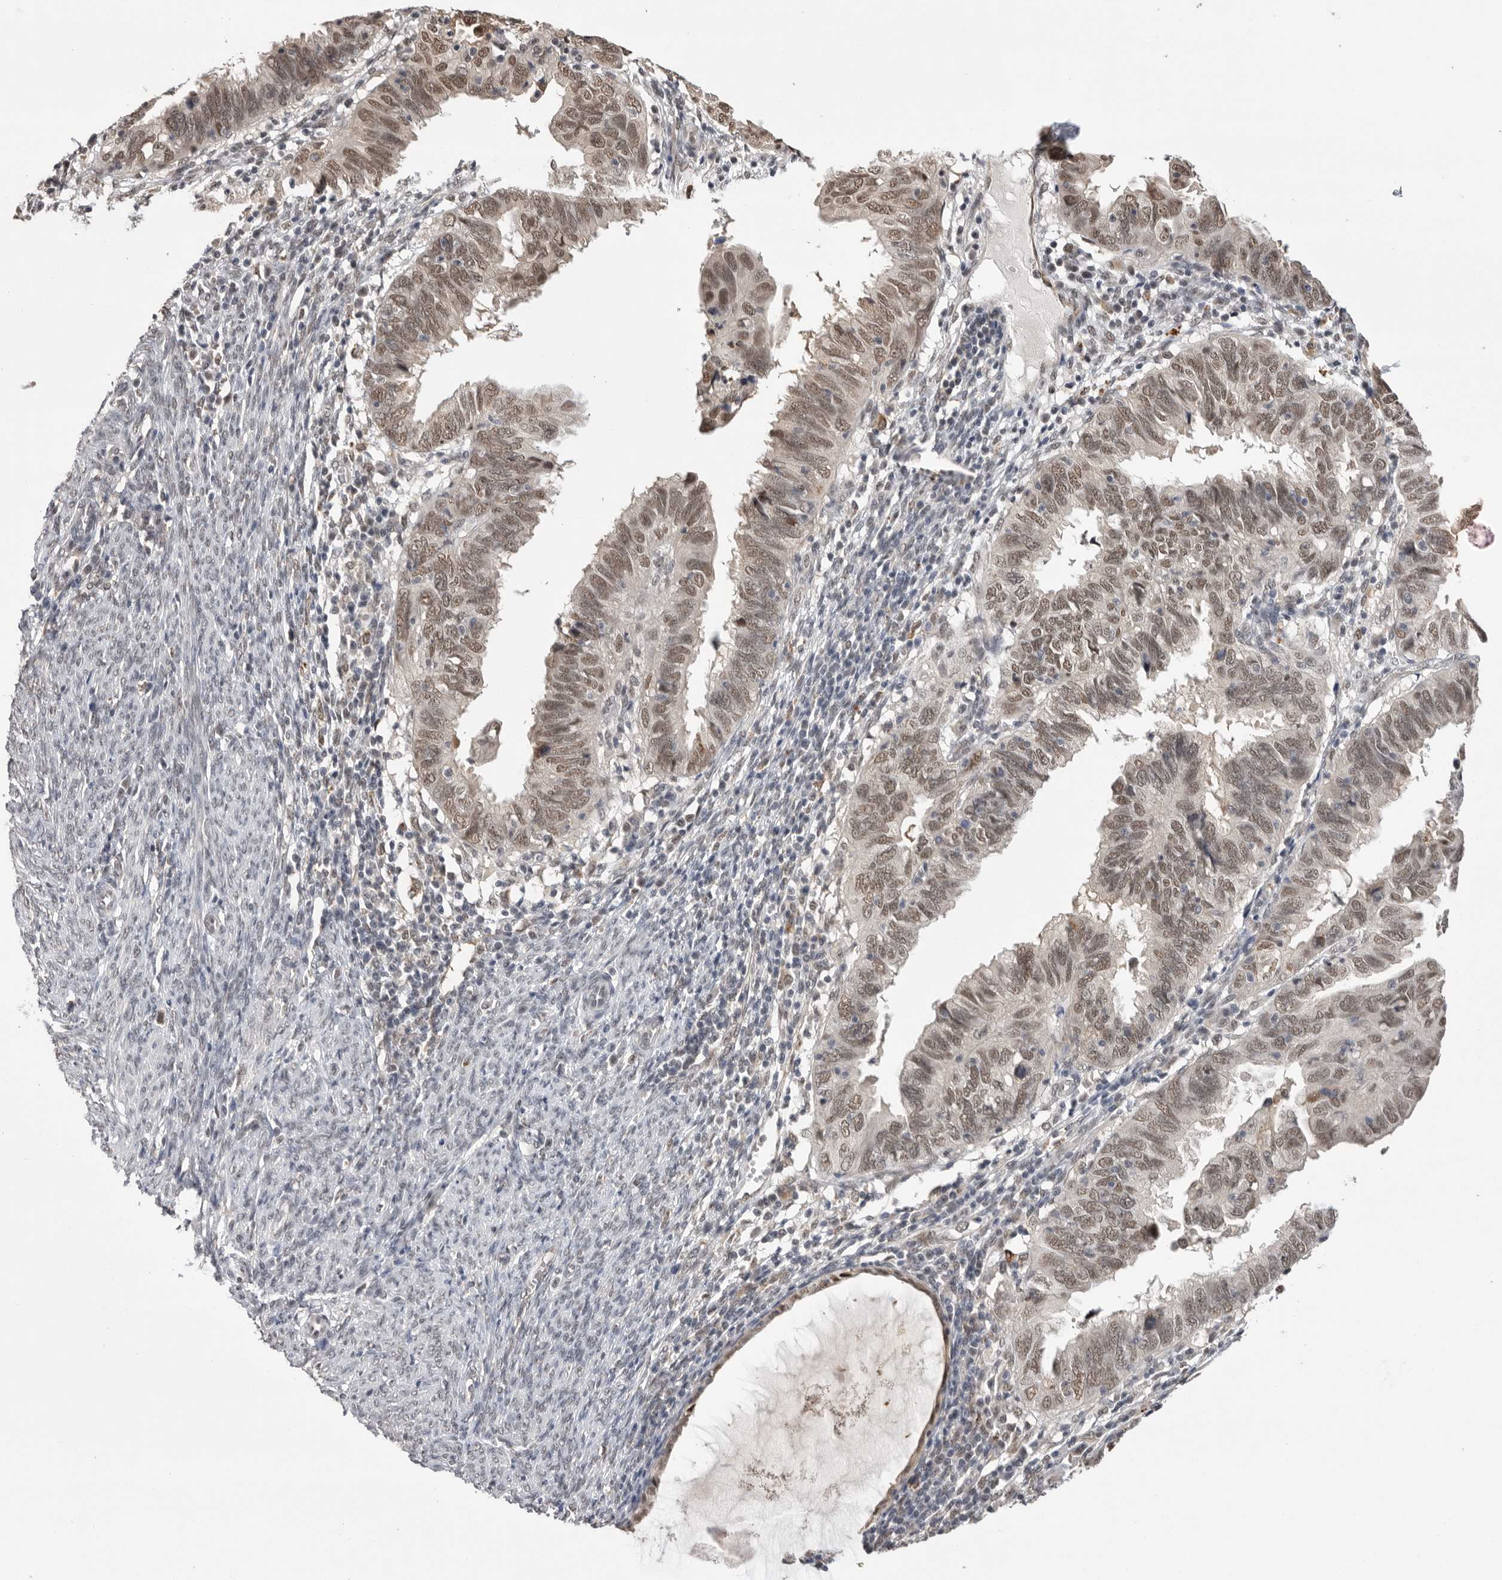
{"staining": {"intensity": "moderate", "quantity": ">75%", "location": "nuclear"}, "tissue": "endometrial cancer", "cell_type": "Tumor cells", "image_type": "cancer", "snomed": [{"axis": "morphology", "description": "Adenocarcinoma, NOS"}, {"axis": "topography", "description": "Uterus"}], "caption": "Protein expression analysis of endometrial adenocarcinoma shows moderate nuclear expression in approximately >75% of tumor cells.", "gene": "BCLAF3", "patient": {"sex": "female", "age": 77}}